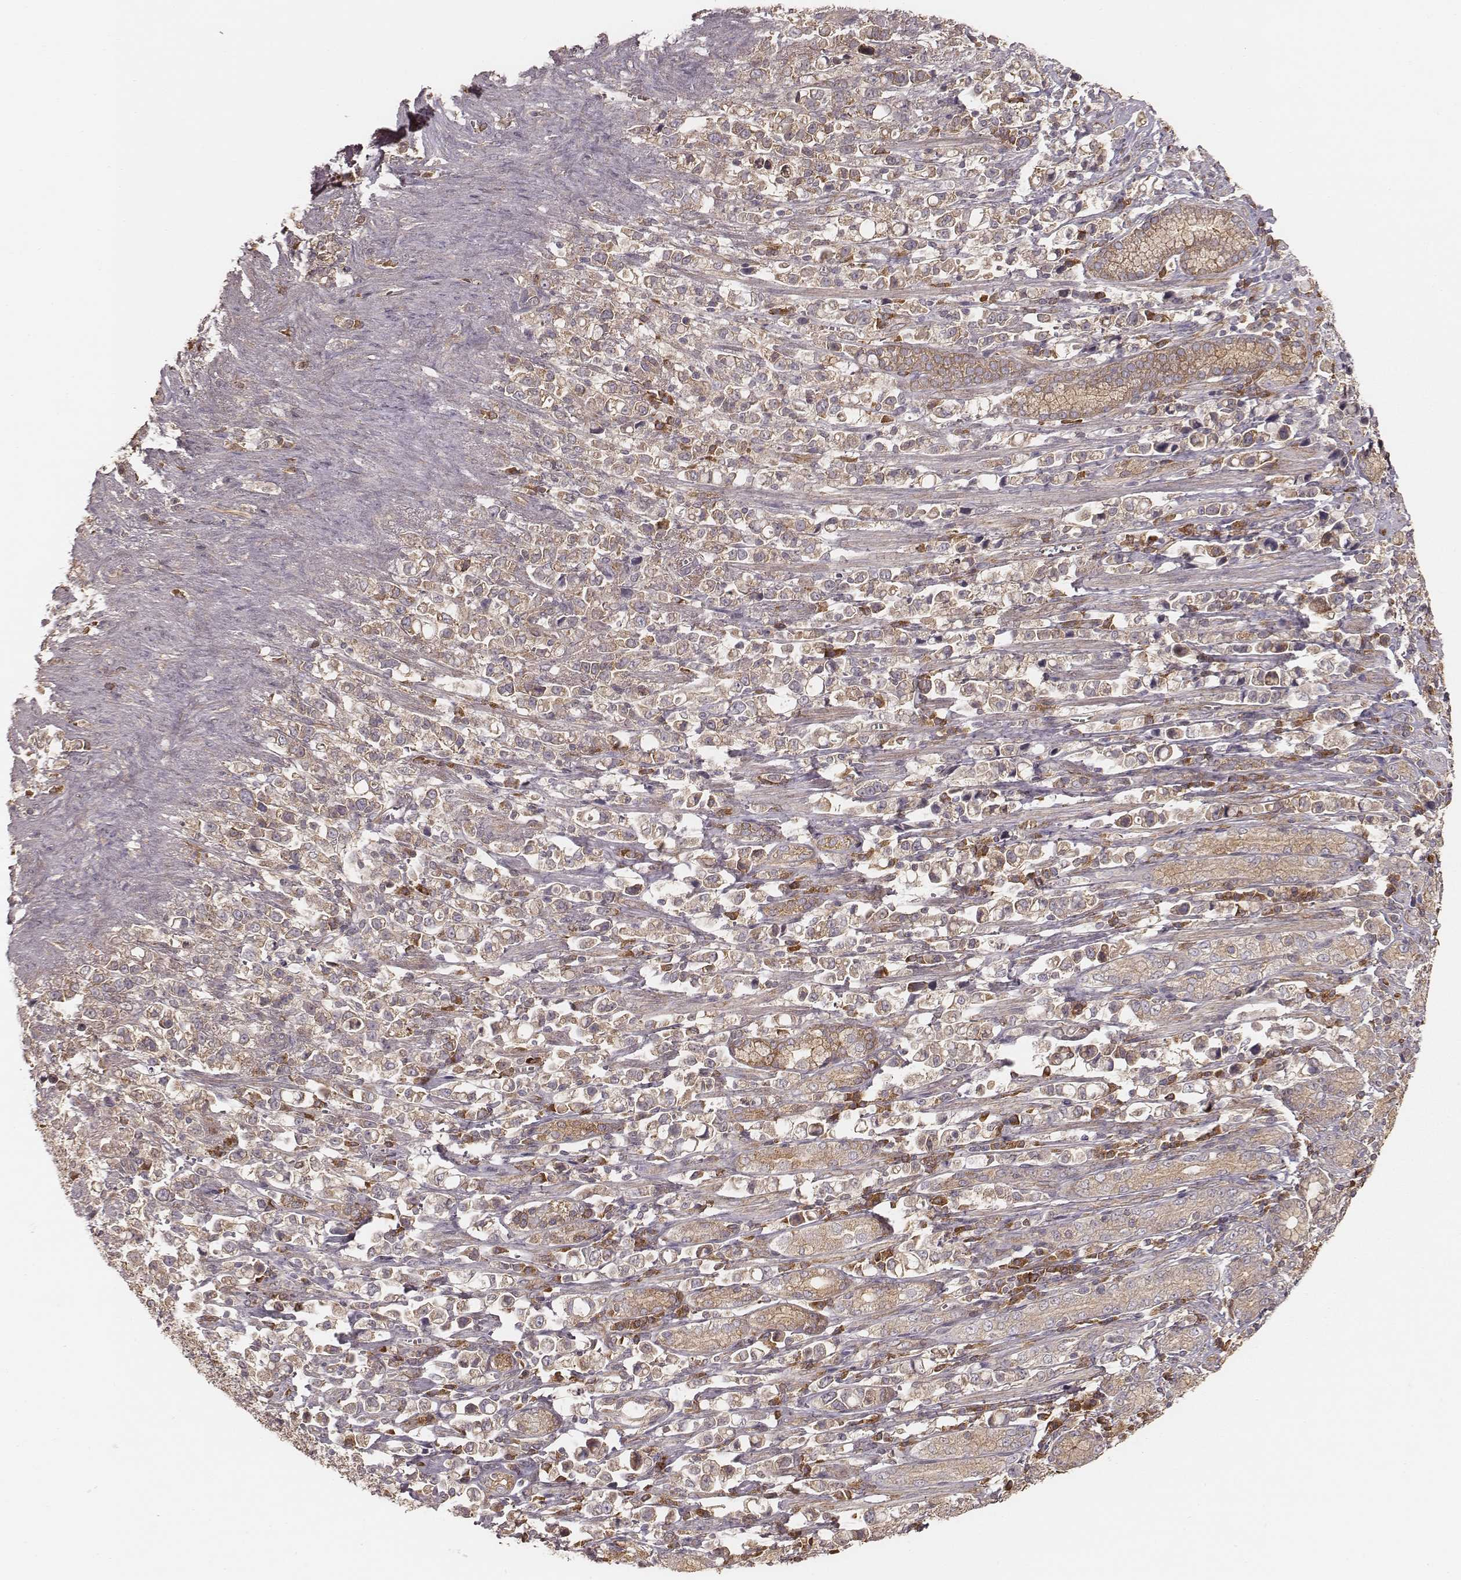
{"staining": {"intensity": "weak", "quantity": ">75%", "location": "cytoplasmic/membranous"}, "tissue": "stomach cancer", "cell_type": "Tumor cells", "image_type": "cancer", "snomed": [{"axis": "morphology", "description": "Adenocarcinoma, NOS"}, {"axis": "topography", "description": "Stomach"}], "caption": "This photomicrograph displays immunohistochemistry staining of human stomach cancer (adenocarcinoma), with low weak cytoplasmic/membranous expression in about >75% of tumor cells.", "gene": "CARS1", "patient": {"sex": "male", "age": 63}}